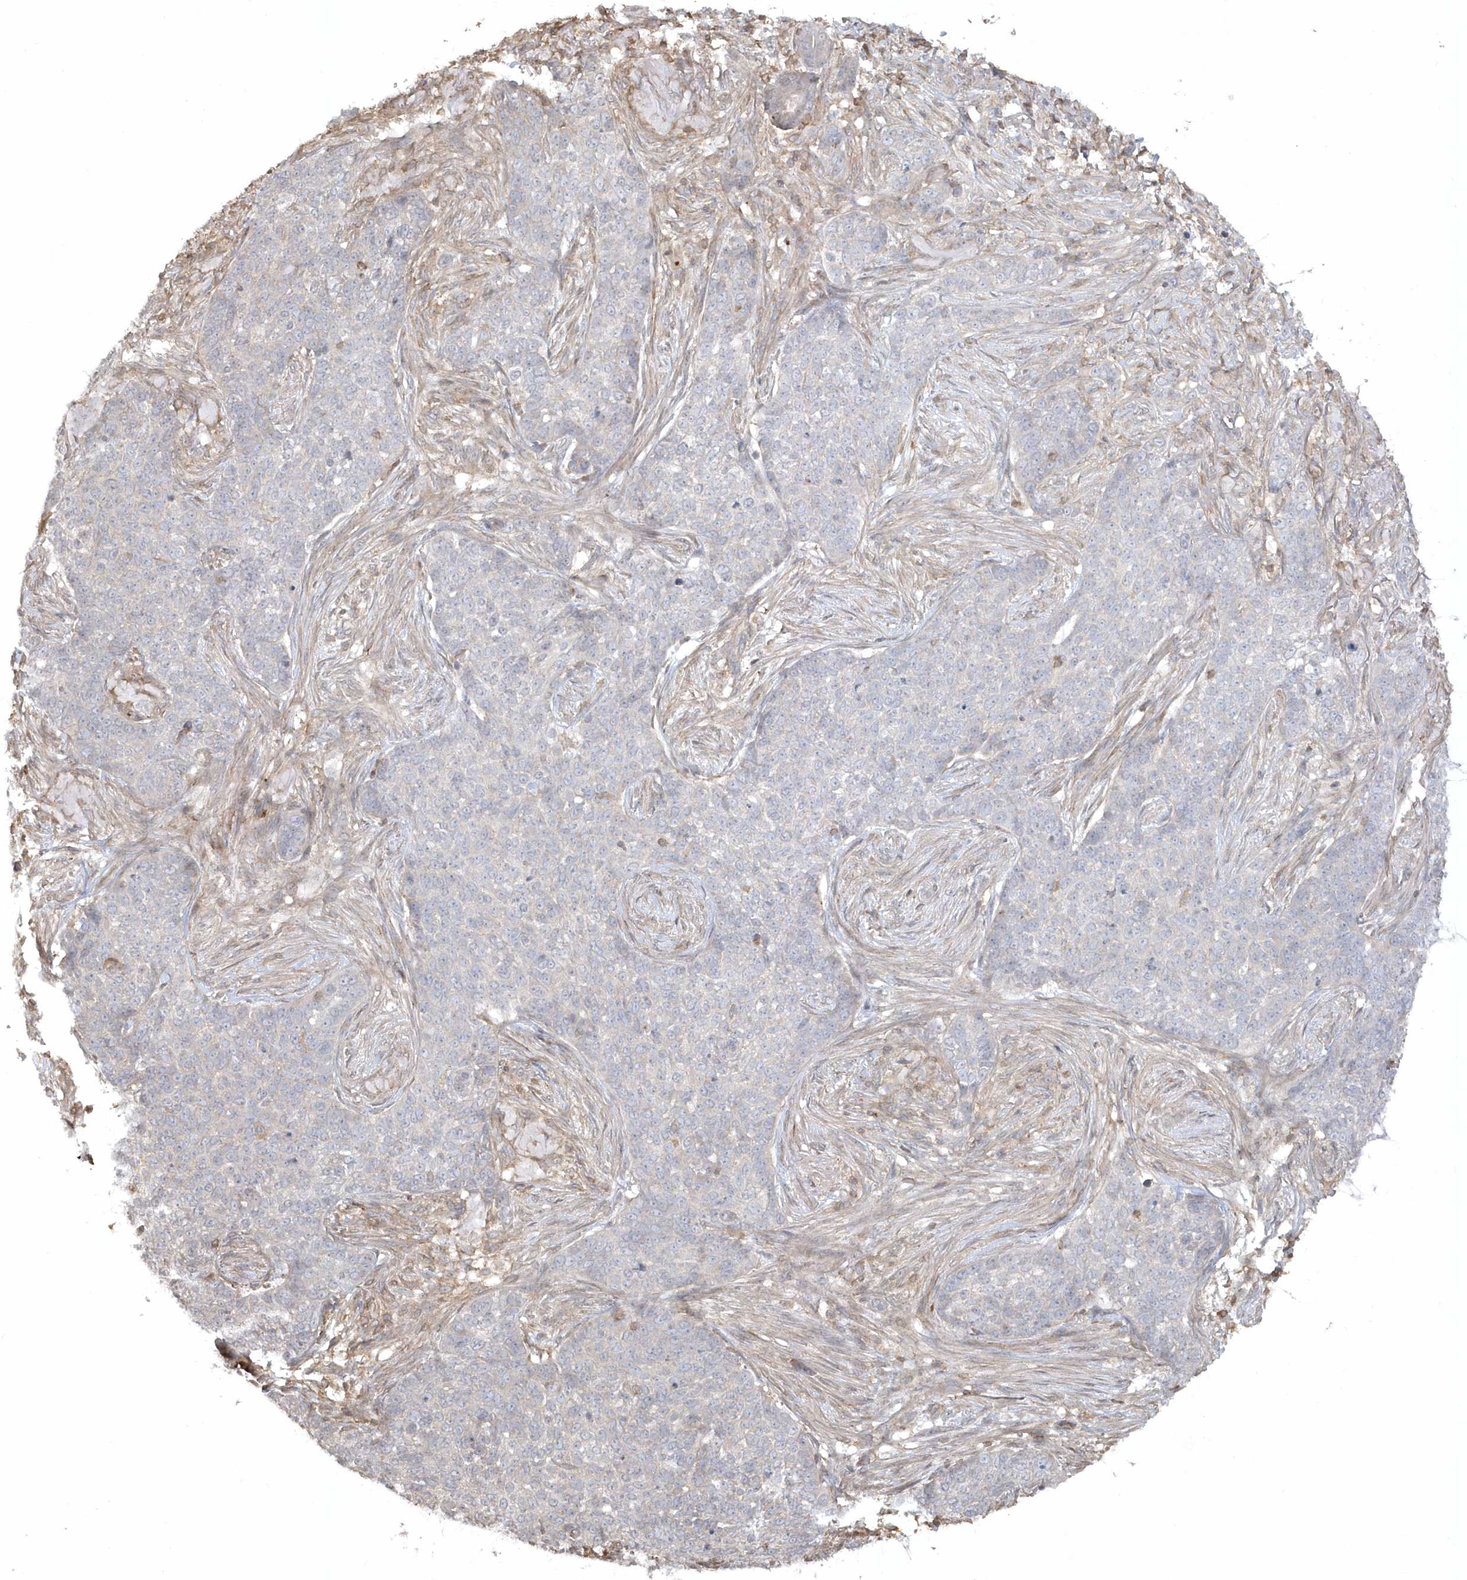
{"staining": {"intensity": "negative", "quantity": "none", "location": "none"}, "tissue": "skin cancer", "cell_type": "Tumor cells", "image_type": "cancer", "snomed": [{"axis": "morphology", "description": "Basal cell carcinoma"}, {"axis": "topography", "description": "Skin"}], "caption": "Tumor cells show no significant protein staining in skin cancer (basal cell carcinoma).", "gene": "BSN", "patient": {"sex": "male", "age": 85}}